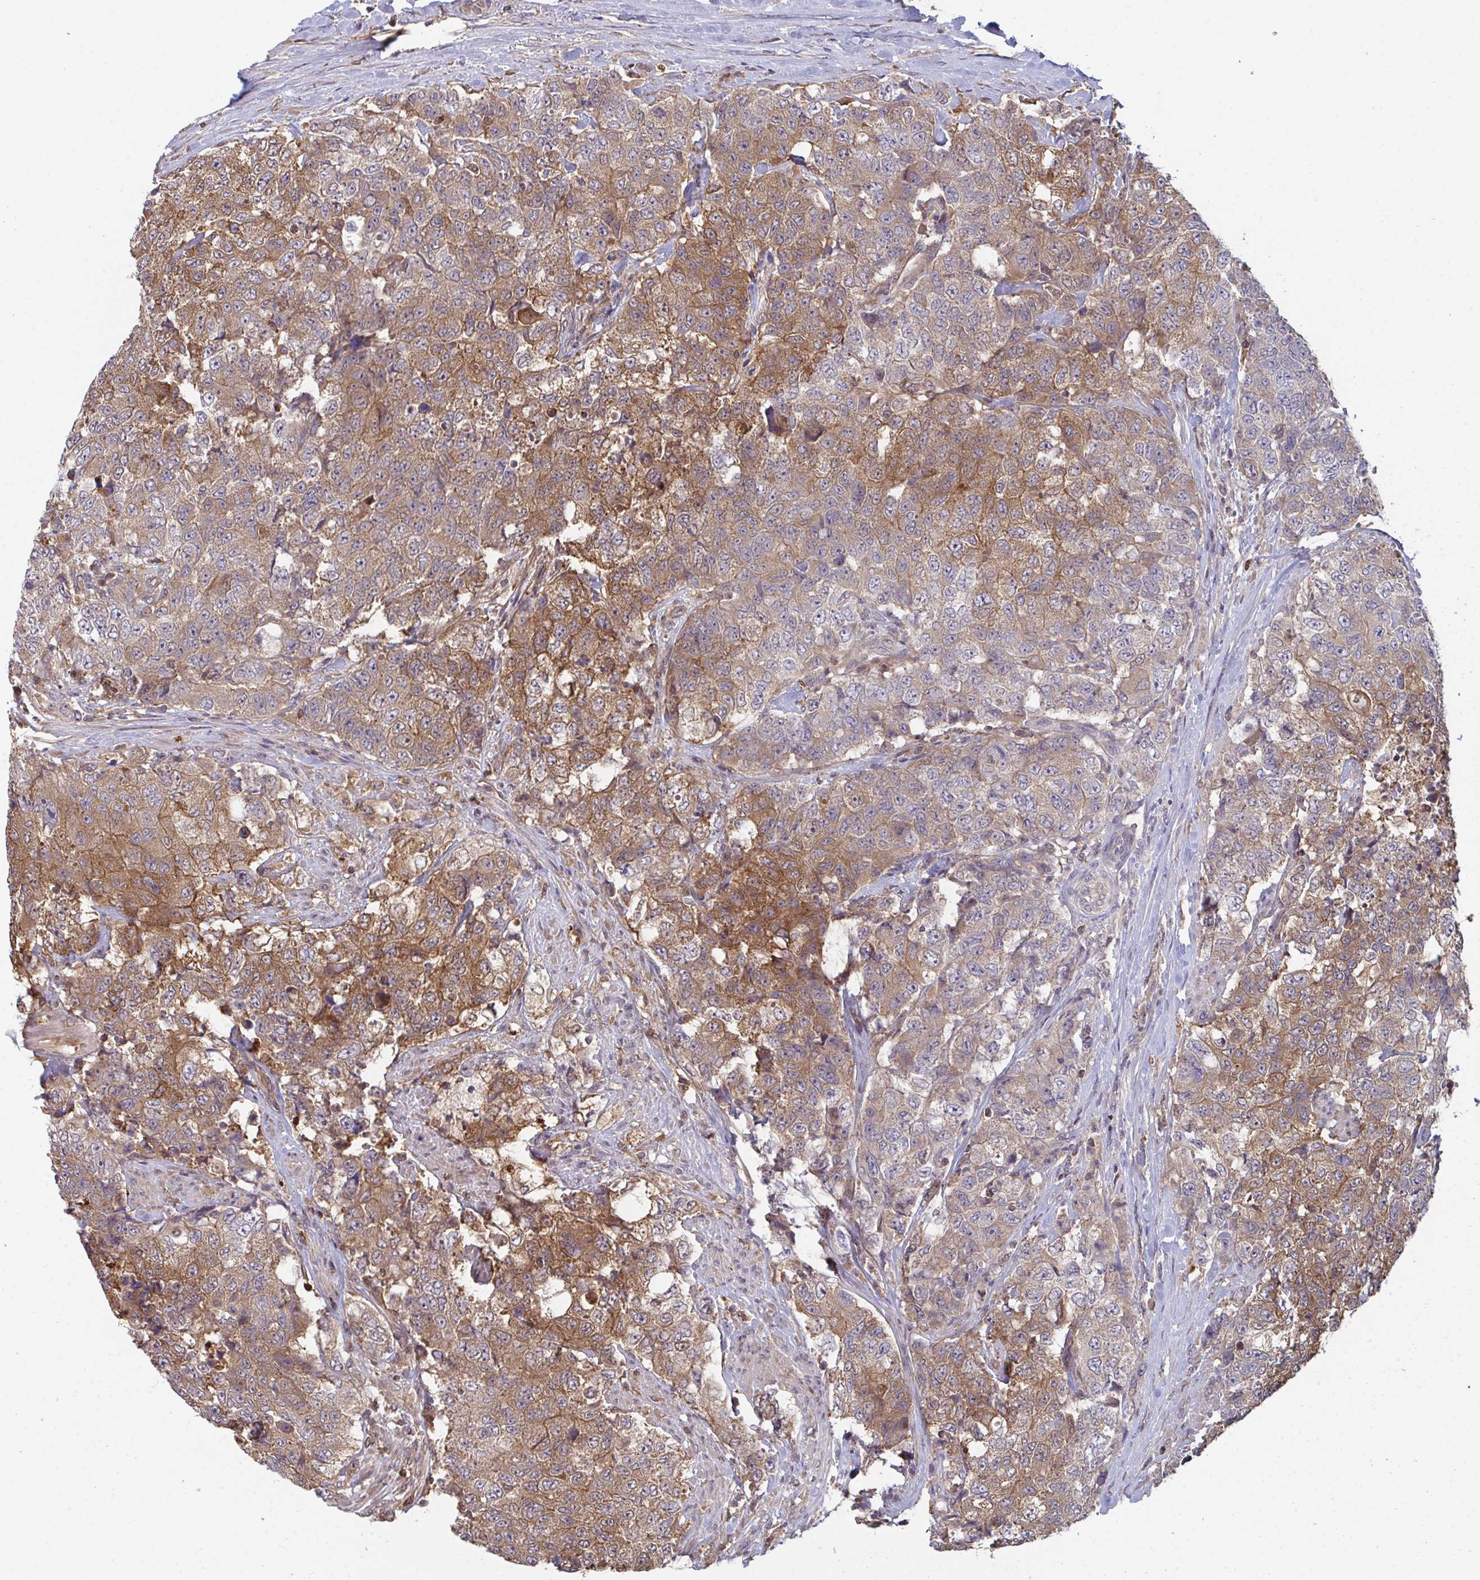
{"staining": {"intensity": "moderate", "quantity": ">75%", "location": "cytoplasmic/membranous"}, "tissue": "urothelial cancer", "cell_type": "Tumor cells", "image_type": "cancer", "snomed": [{"axis": "morphology", "description": "Urothelial carcinoma, High grade"}, {"axis": "topography", "description": "Urinary bladder"}], "caption": "Brown immunohistochemical staining in urothelial carcinoma (high-grade) demonstrates moderate cytoplasmic/membranous expression in approximately >75% of tumor cells.", "gene": "TTC9C", "patient": {"sex": "female", "age": 78}}